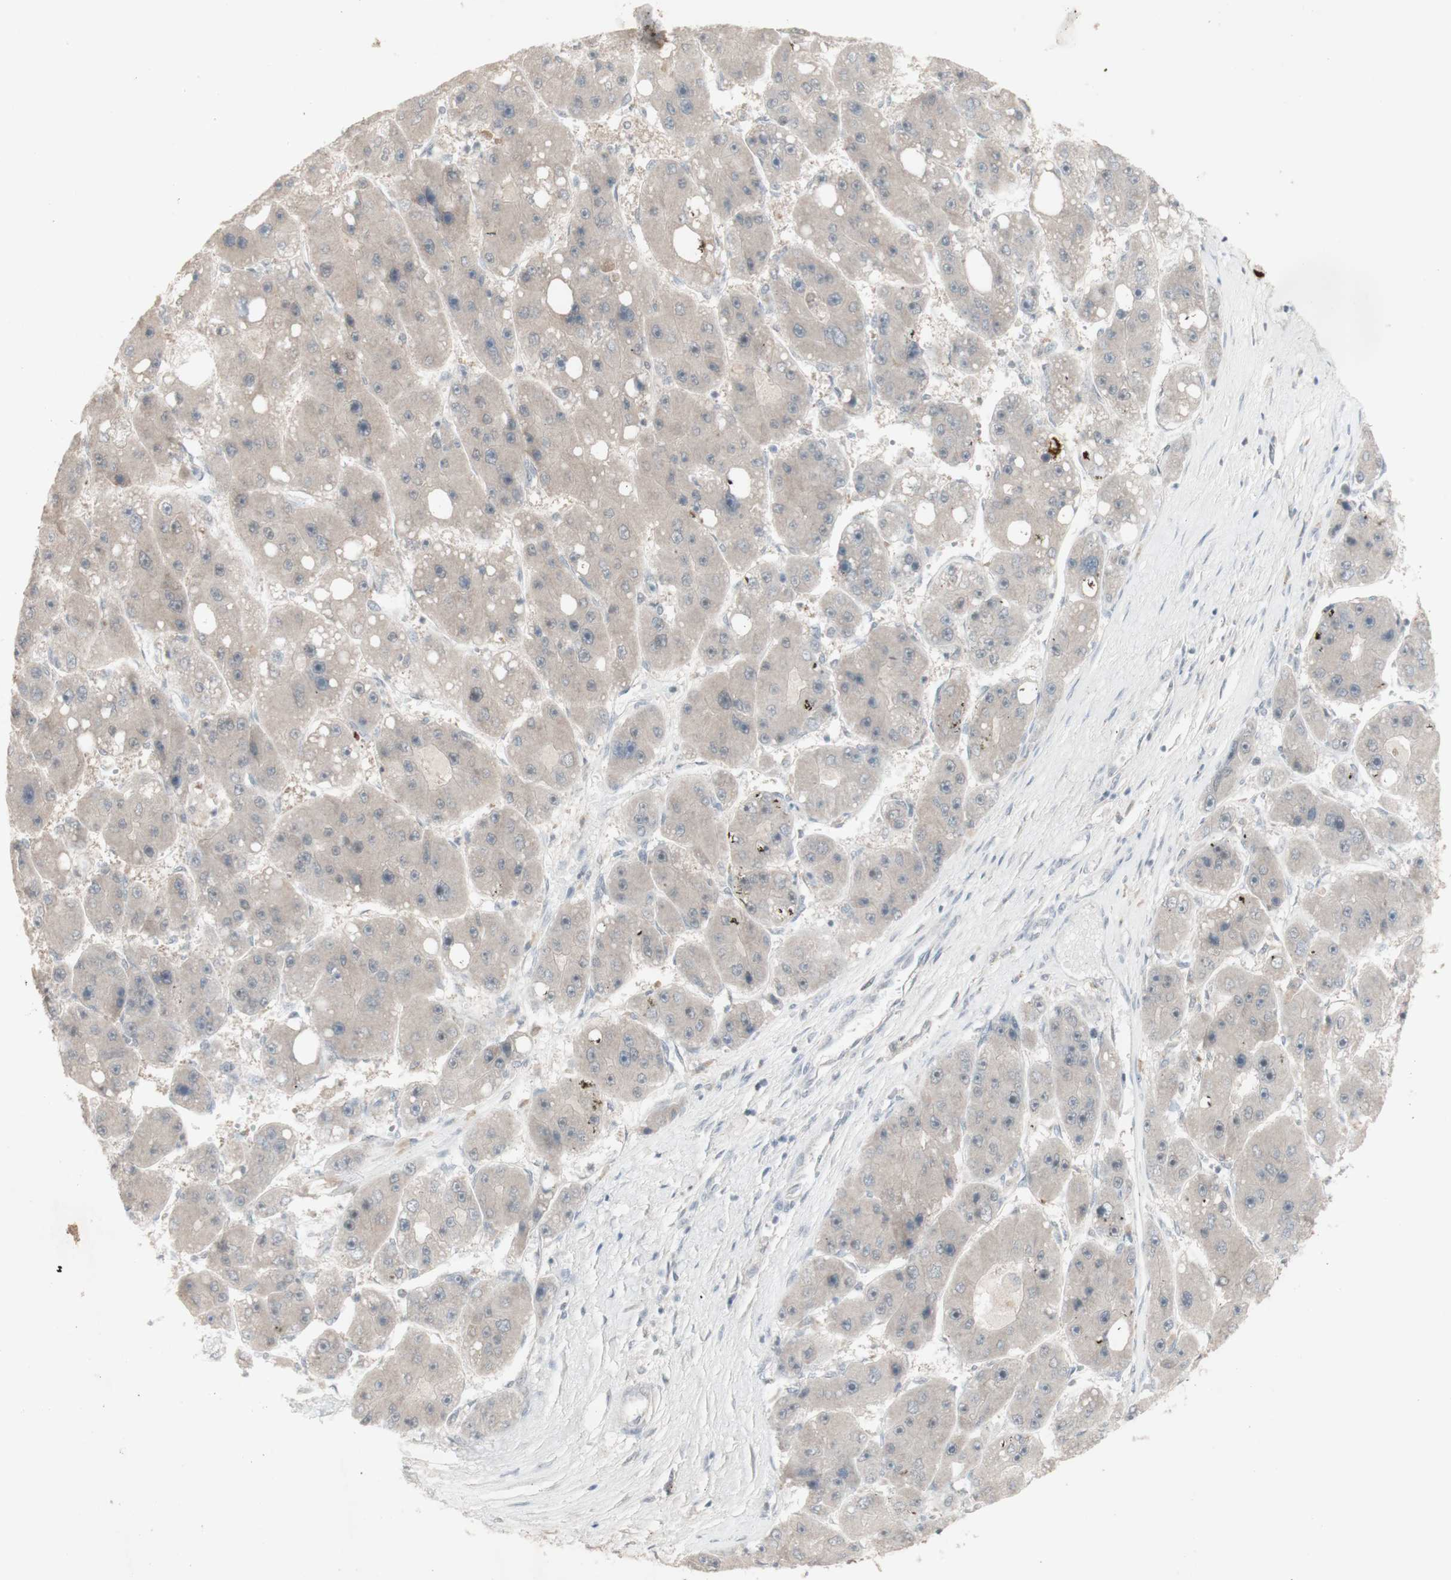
{"staining": {"intensity": "negative", "quantity": "none", "location": "none"}, "tissue": "liver cancer", "cell_type": "Tumor cells", "image_type": "cancer", "snomed": [{"axis": "morphology", "description": "Carcinoma, Hepatocellular, NOS"}, {"axis": "topography", "description": "Liver"}], "caption": "DAB immunohistochemical staining of liver hepatocellular carcinoma shows no significant expression in tumor cells.", "gene": "C1orf116", "patient": {"sex": "female", "age": 61}}